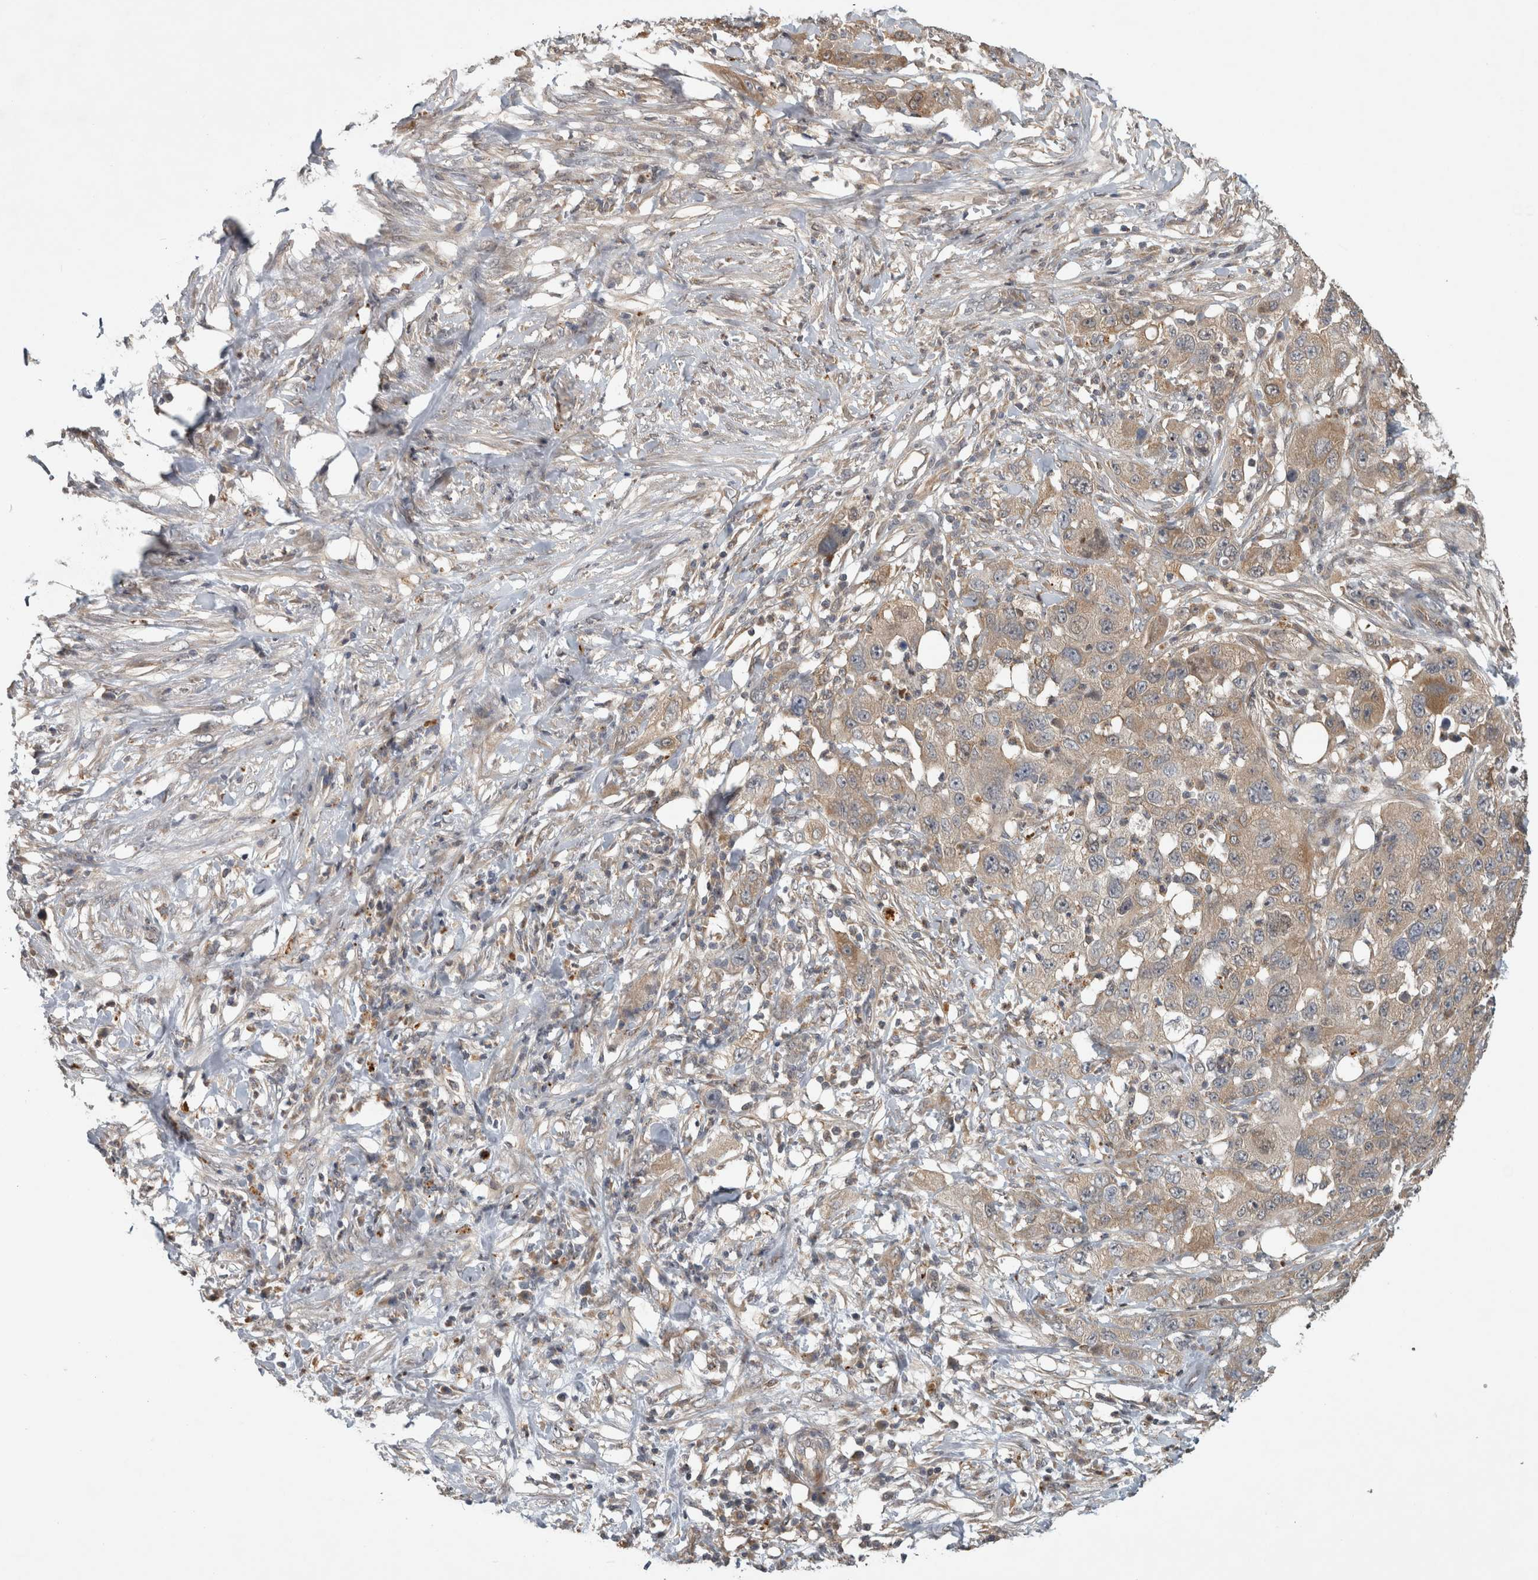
{"staining": {"intensity": "weak", "quantity": "25%-75%", "location": "cytoplasmic/membranous"}, "tissue": "pancreatic cancer", "cell_type": "Tumor cells", "image_type": "cancer", "snomed": [{"axis": "morphology", "description": "Adenocarcinoma, NOS"}, {"axis": "topography", "description": "Pancreas"}], "caption": "Adenocarcinoma (pancreatic) stained for a protein (brown) exhibits weak cytoplasmic/membranous positive staining in about 25%-75% of tumor cells.", "gene": "TRMT61B", "patient": {"sex": "female", "age": 78}}